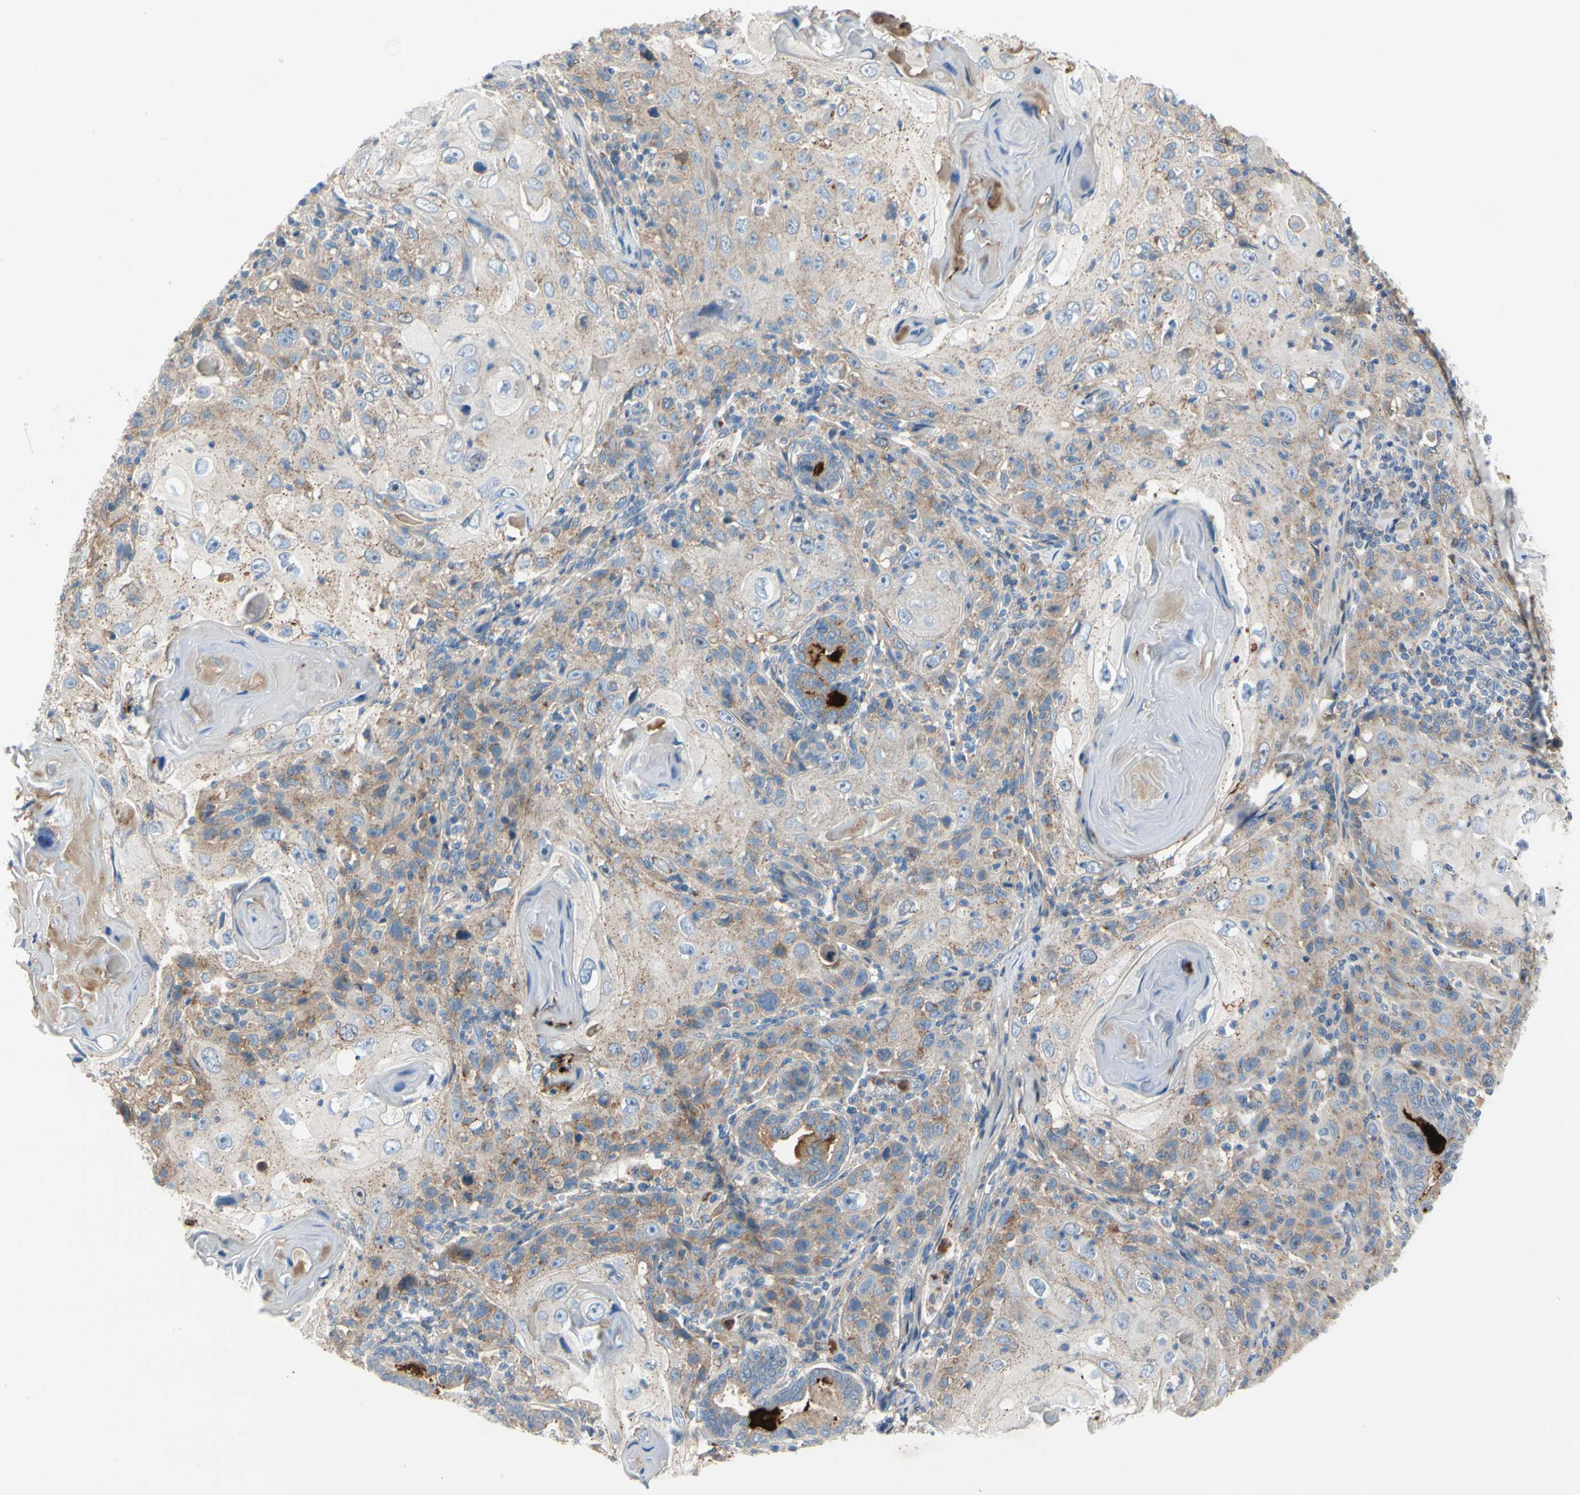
{"staining": {"intensity": "weak", "quantity": ">75%", "location": "cytoplasmic/membranous"}, "tissue": "skin cancer", "cell_type": "Tumor cells", "image_type": "cancer", "snomed": [{"axis": "morphology", "description": "Squamous cell carcinoma, NOS"}, {"axis": "topography", "description": "Skin"}], "caption": "Immunohistochemical staining of human squamous cell carcinoma (skin) demonstrates weak cytoplasmic/membranous protein expression in about >75% of tumor cells.", "gene": "HJURP", "patient": {"sex": "female", "age": 88}}